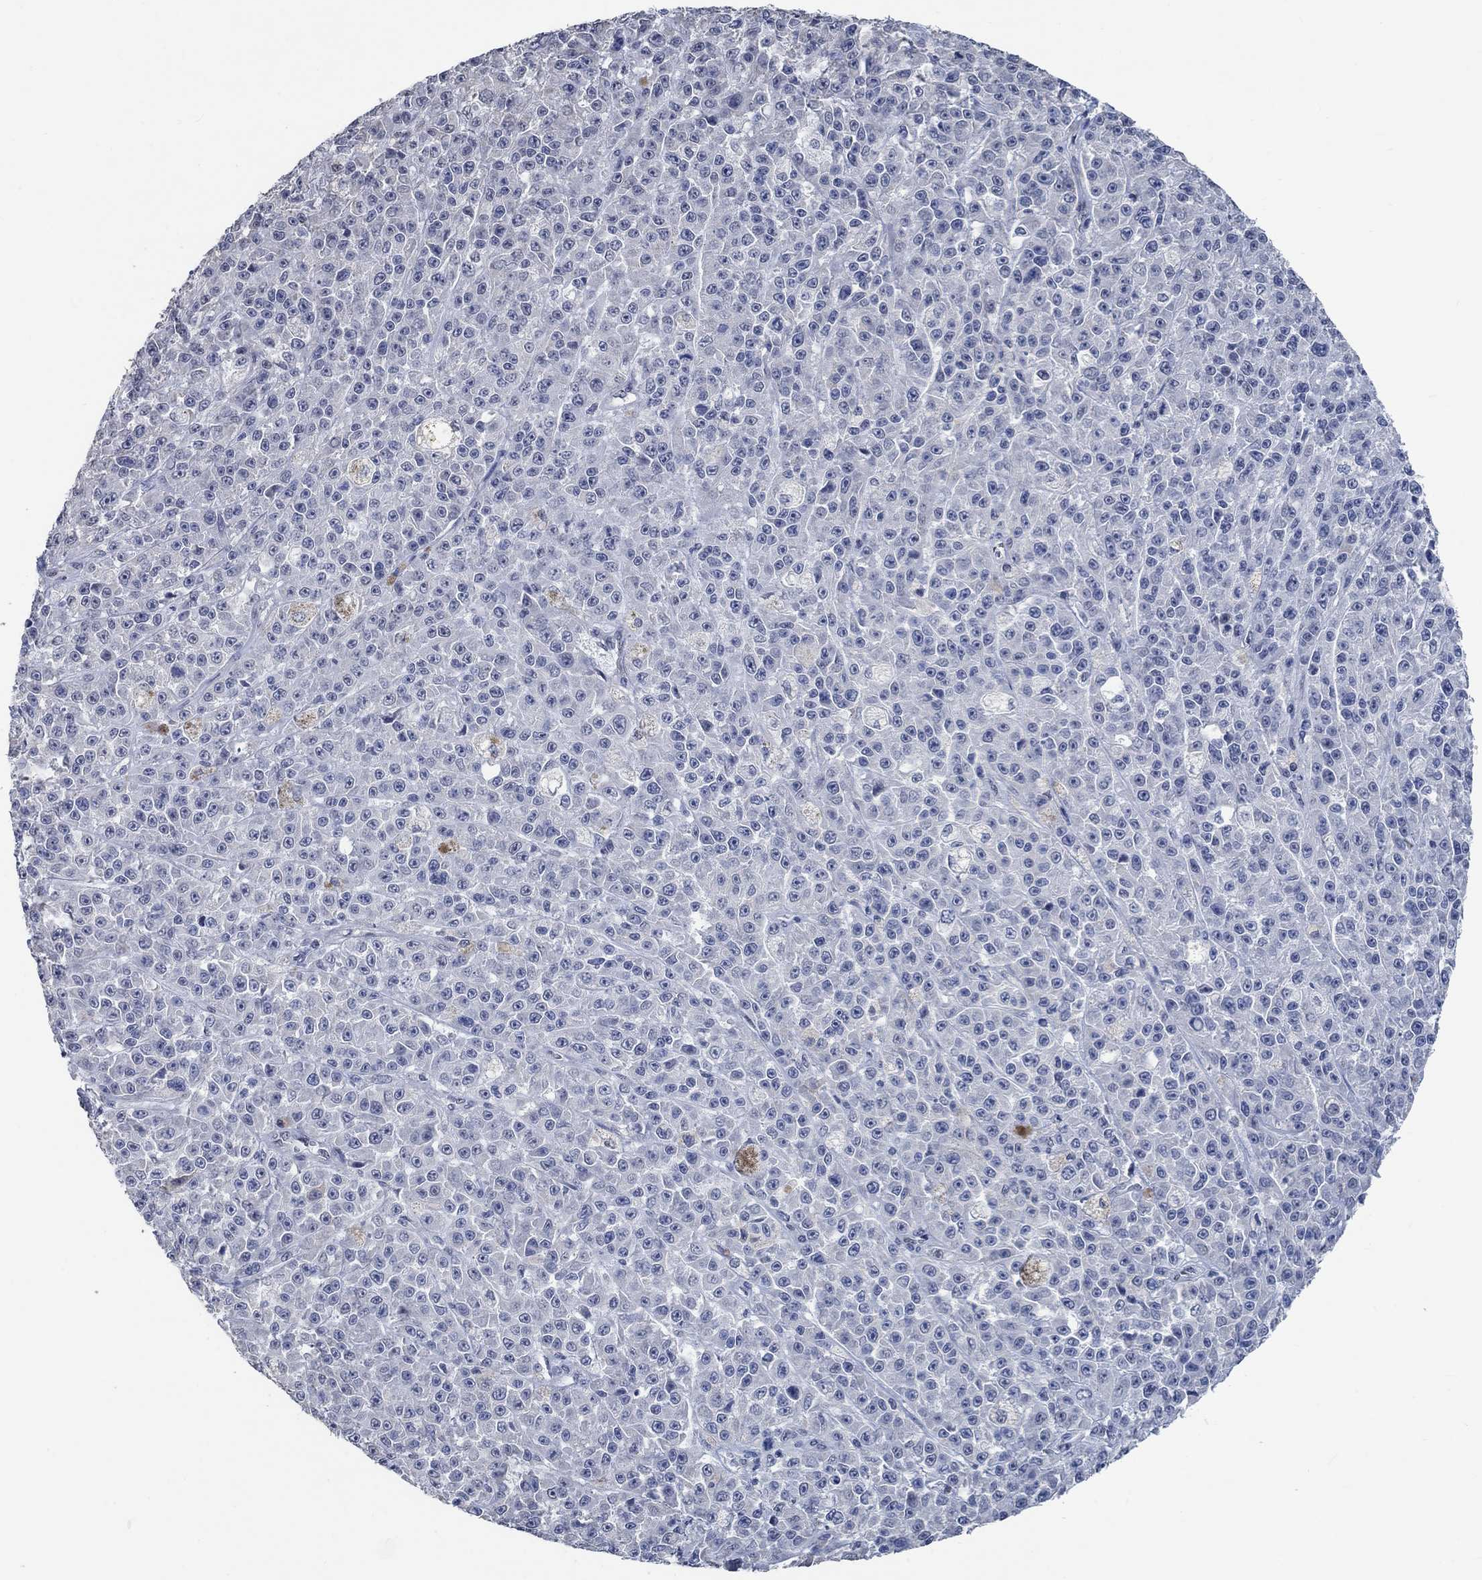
{"staining": {"intensity": "negative", "quantity": "none", "location": "none"}, "tissue": "melanoma", "cell_type": "Tumor cells", "image_type": "cancer", "snomed": [{"axis": "morphology", "description": "Malignant melanoma, NOS"}, {"axis": "topography", "description": "Skin"}], "caption": "Immunohistochemical staining of human melanoma demonstrates no significant expression in tumor cells.", "gene": "OBSCN", "patient": {"sex": "female", "age": 58}}